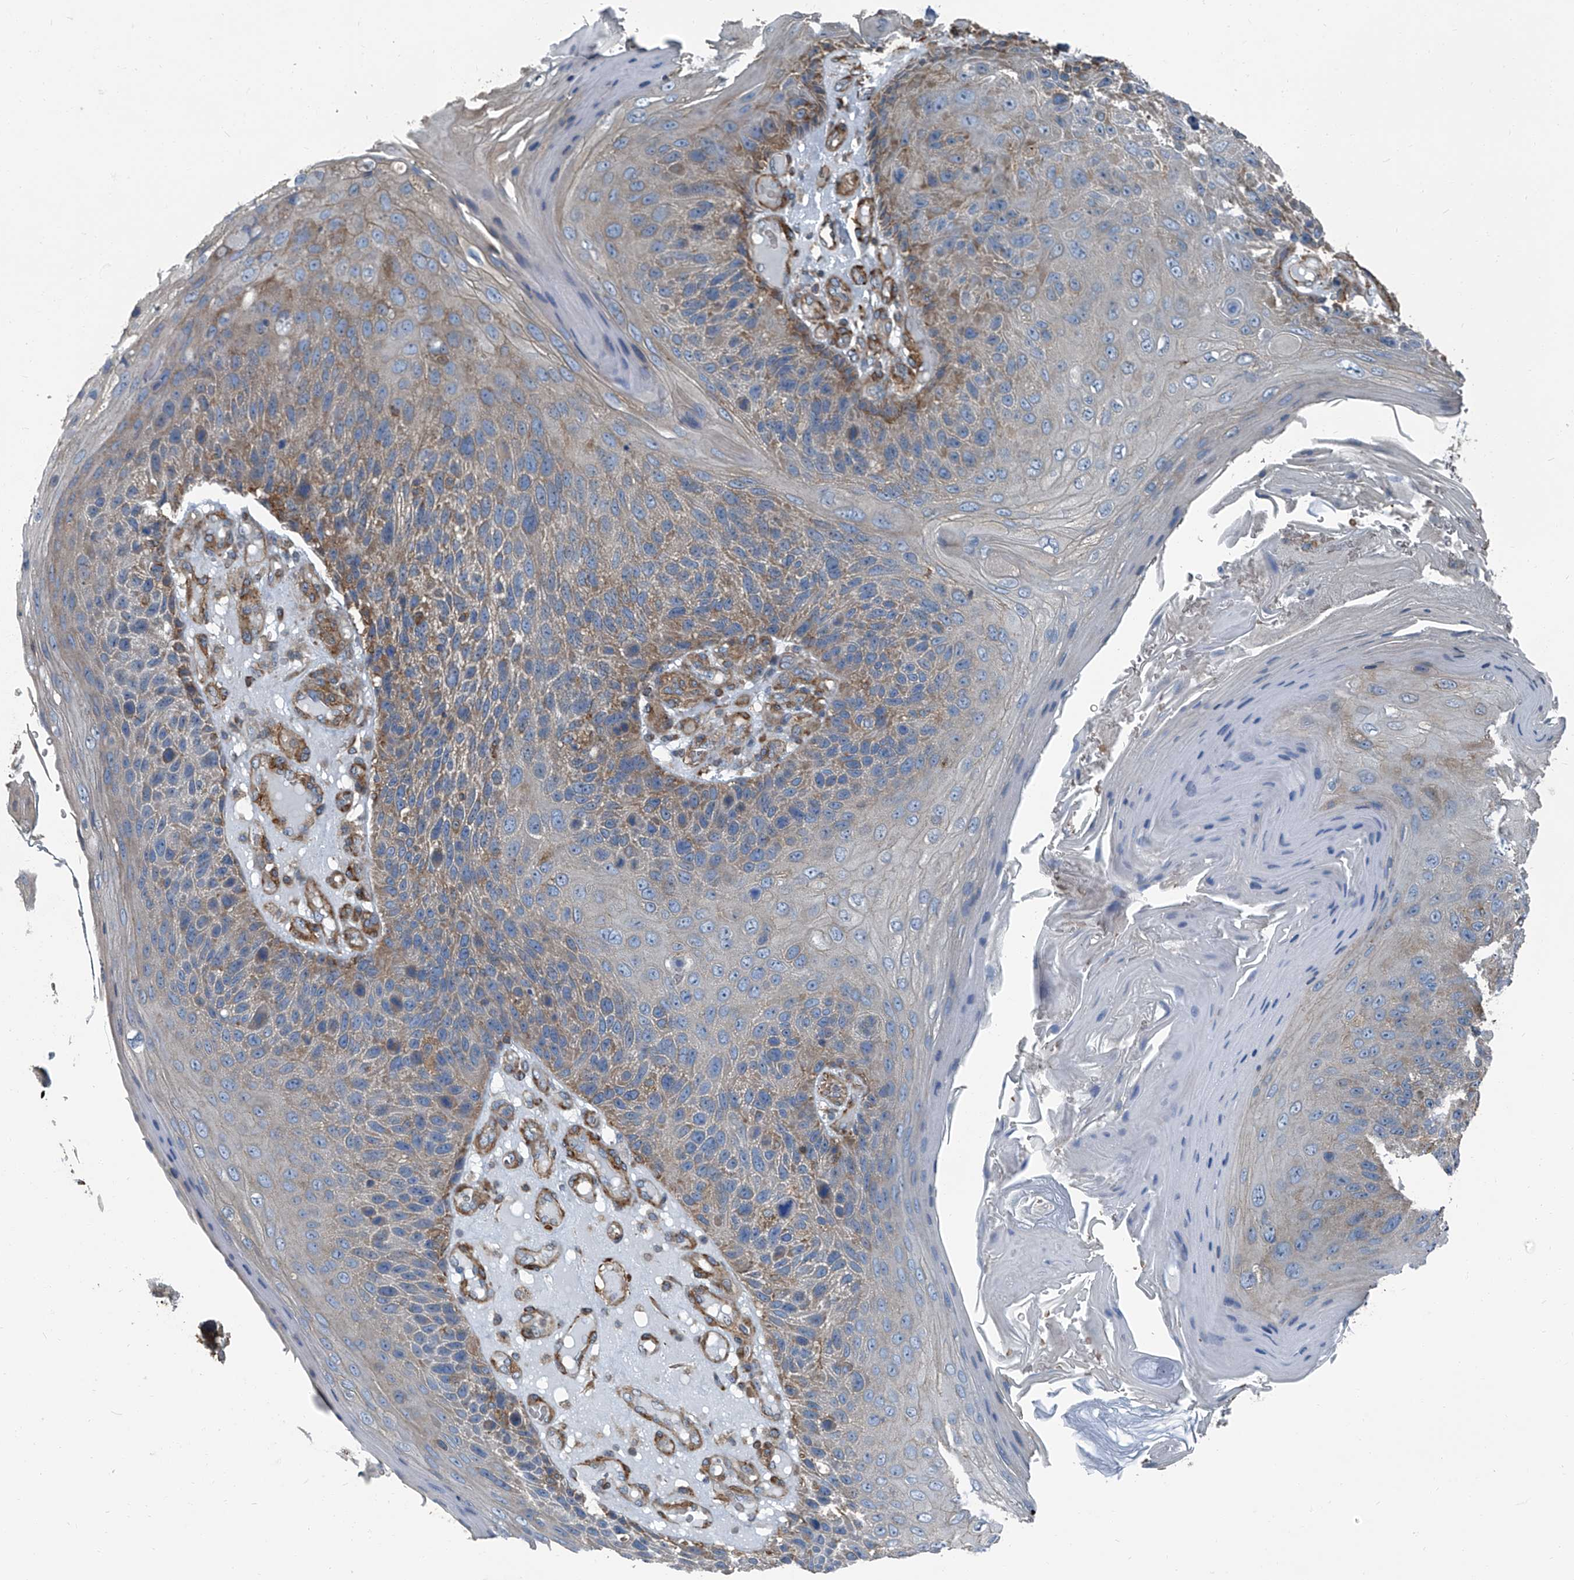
{"staining": {"intensity": "moderate", "quantity": "25%-75%", "location": "cytoplasmic/membranous"}, "tissue": "skin cancer", "cell_type": "Tumor cells", "image_type": "cancer", "snomed": [{"axis": "morphology", "description": "Squamous cell carcinoma, NOS"}, {"axis": "topography", "description": "Skin"}], "caption": "Skin cancer (squamous cell carcinoma) stained with a brown dye exhibits moderate cytoplasmic/membranous positive staining in about 25%-75% of tumor cells.", "gene": "SEPTIN7", "patient": {"sex": "female", "age": 88}}